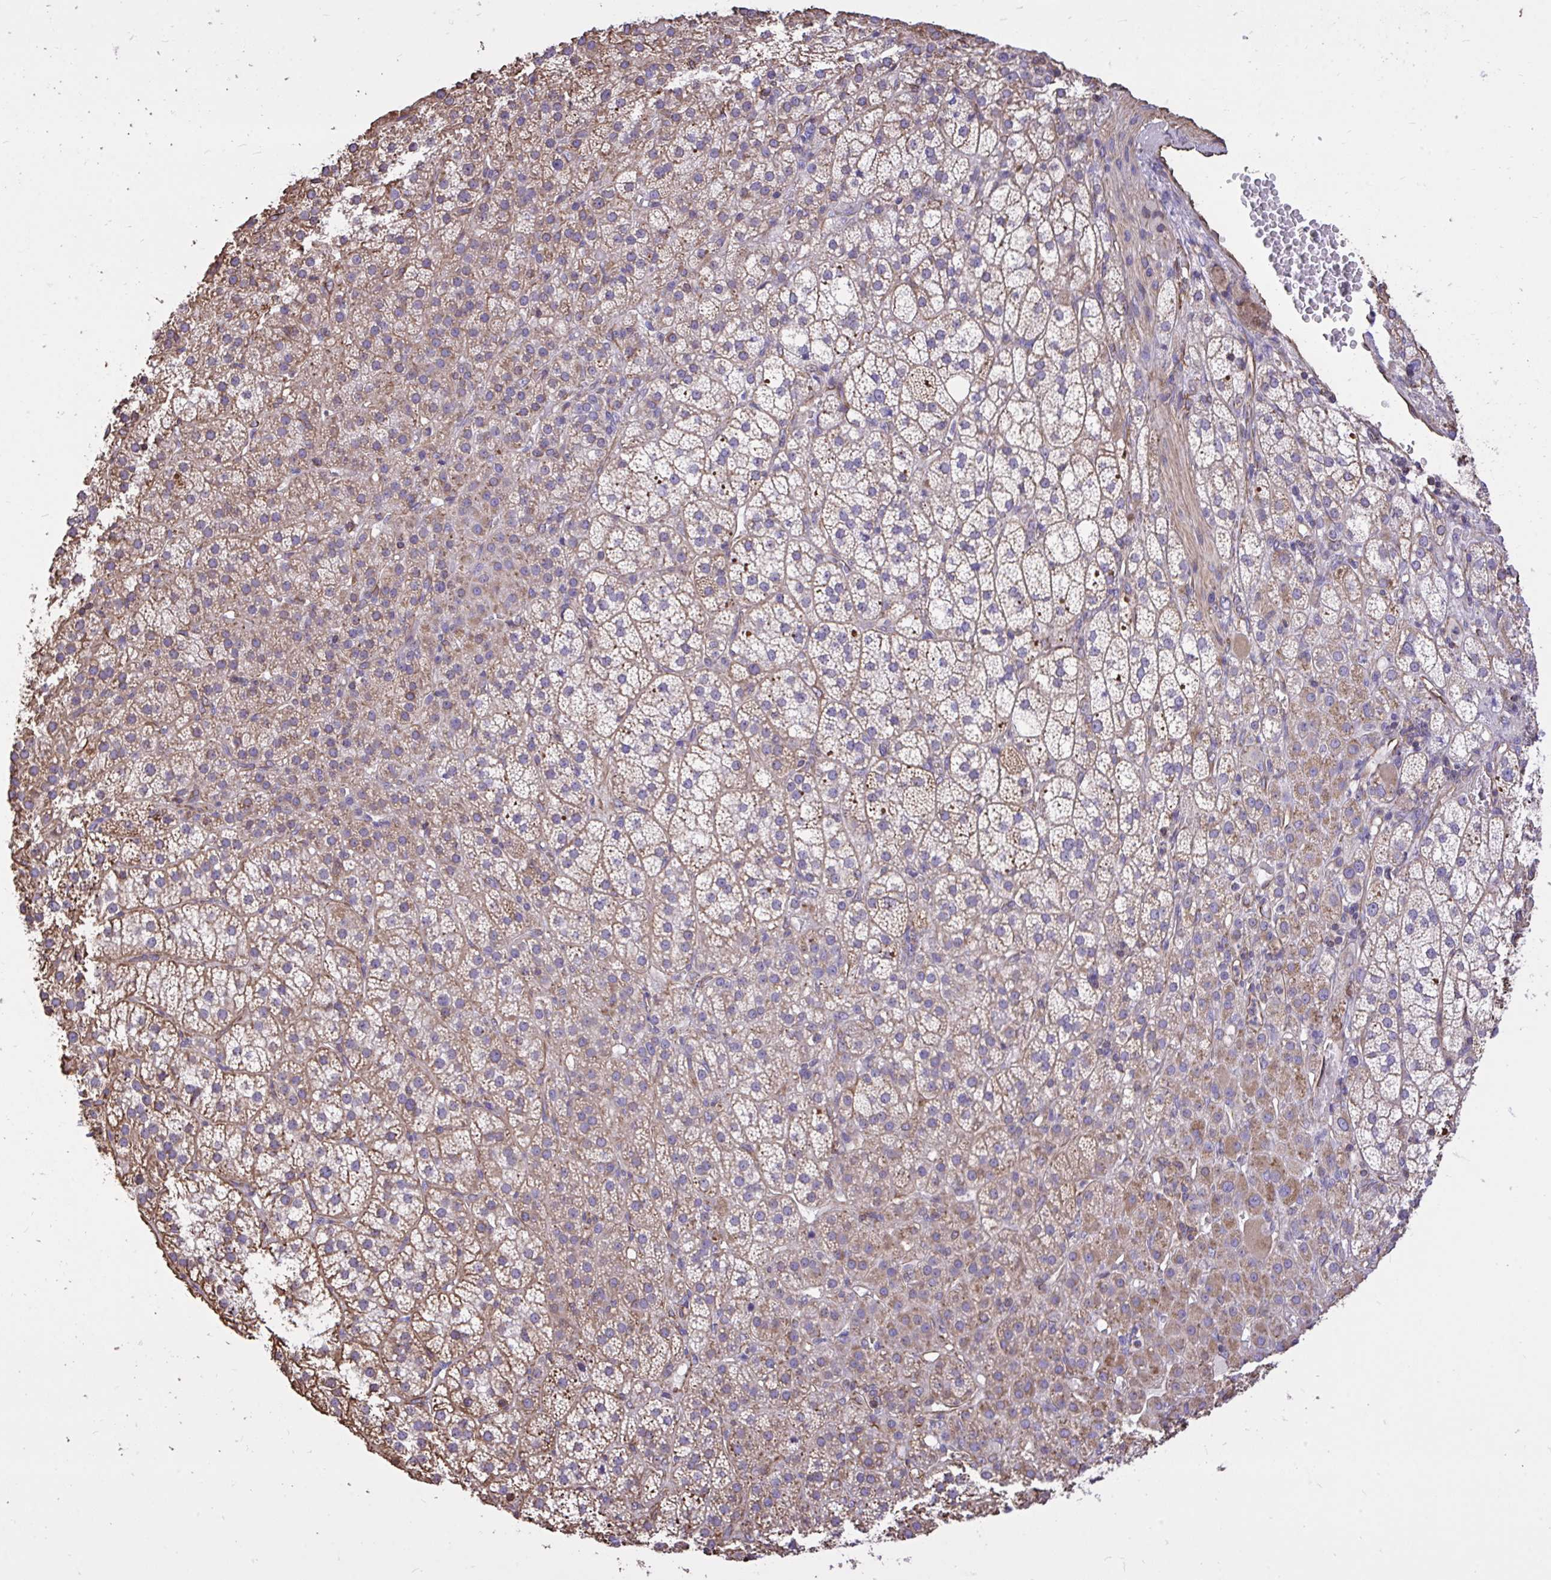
{"staining": {"intensity": "moderate", "quantity": "25%-75%", "location": "cytoplasmic/membranous"}, "tissue": "adrenal gland", "cell_type": "Glandular cells", "image_type": "normal", "snomed": [{"axis": "morphology", "description": "Normal tissue, NOS"}, {"axis": "topography", "description": "Adrenal gland"}], "caption": "The micrograph reveals a brown stain indicating the presence of a protein in the cytoplasmic/membranous of glandular cells in adrenal gland. (IHC, brightfield microscopy, high magnification).", "gene": "RNF103", "patient": {"sex": "female", "age": 60}}